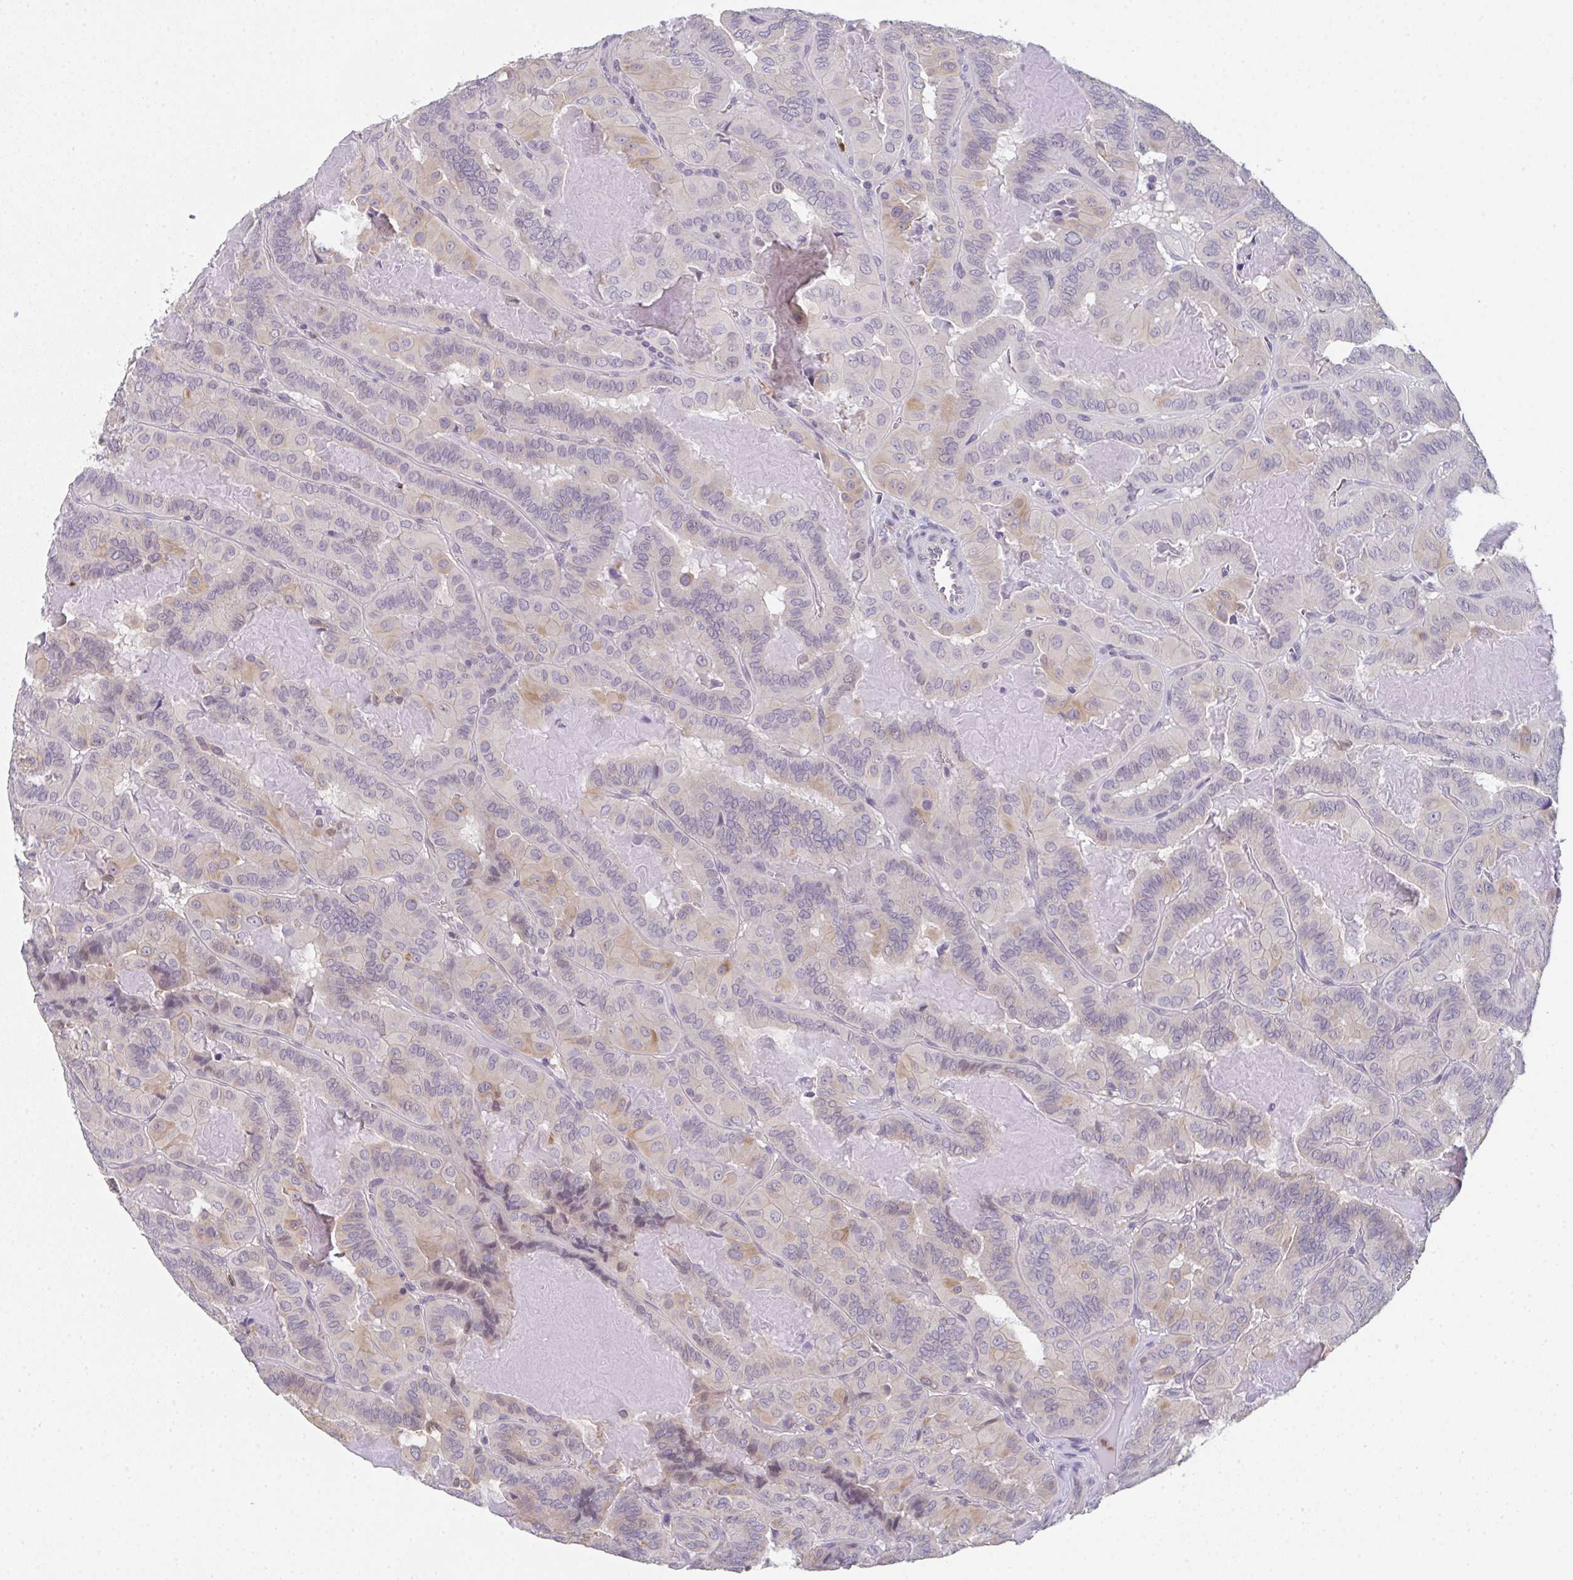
{"staining": {"intensity": "weak", "quantity": "<25%", "location": "cytoplasmic/membranous"}, "tissue": "thyroid cancer", "cell_type": "Tumor cells", "image_type": "cancer", "snomed": [{"axis": "morphology", "description": "Papillary adenocarcinoma, NOS"}, {"axis": "topography", "description": "Thyroid gland"}], "caption": "Photomicrograph shows no significant protein staining in tumor cells of papillary adenocarcinoma (thyroid). (Brightfield microscopy of DAB (3,3'-diaminobenzidine) immunohistochemistry at high magnification).", "gene": "RIOK1", "patient": {"sex": "female", "age": 46}}